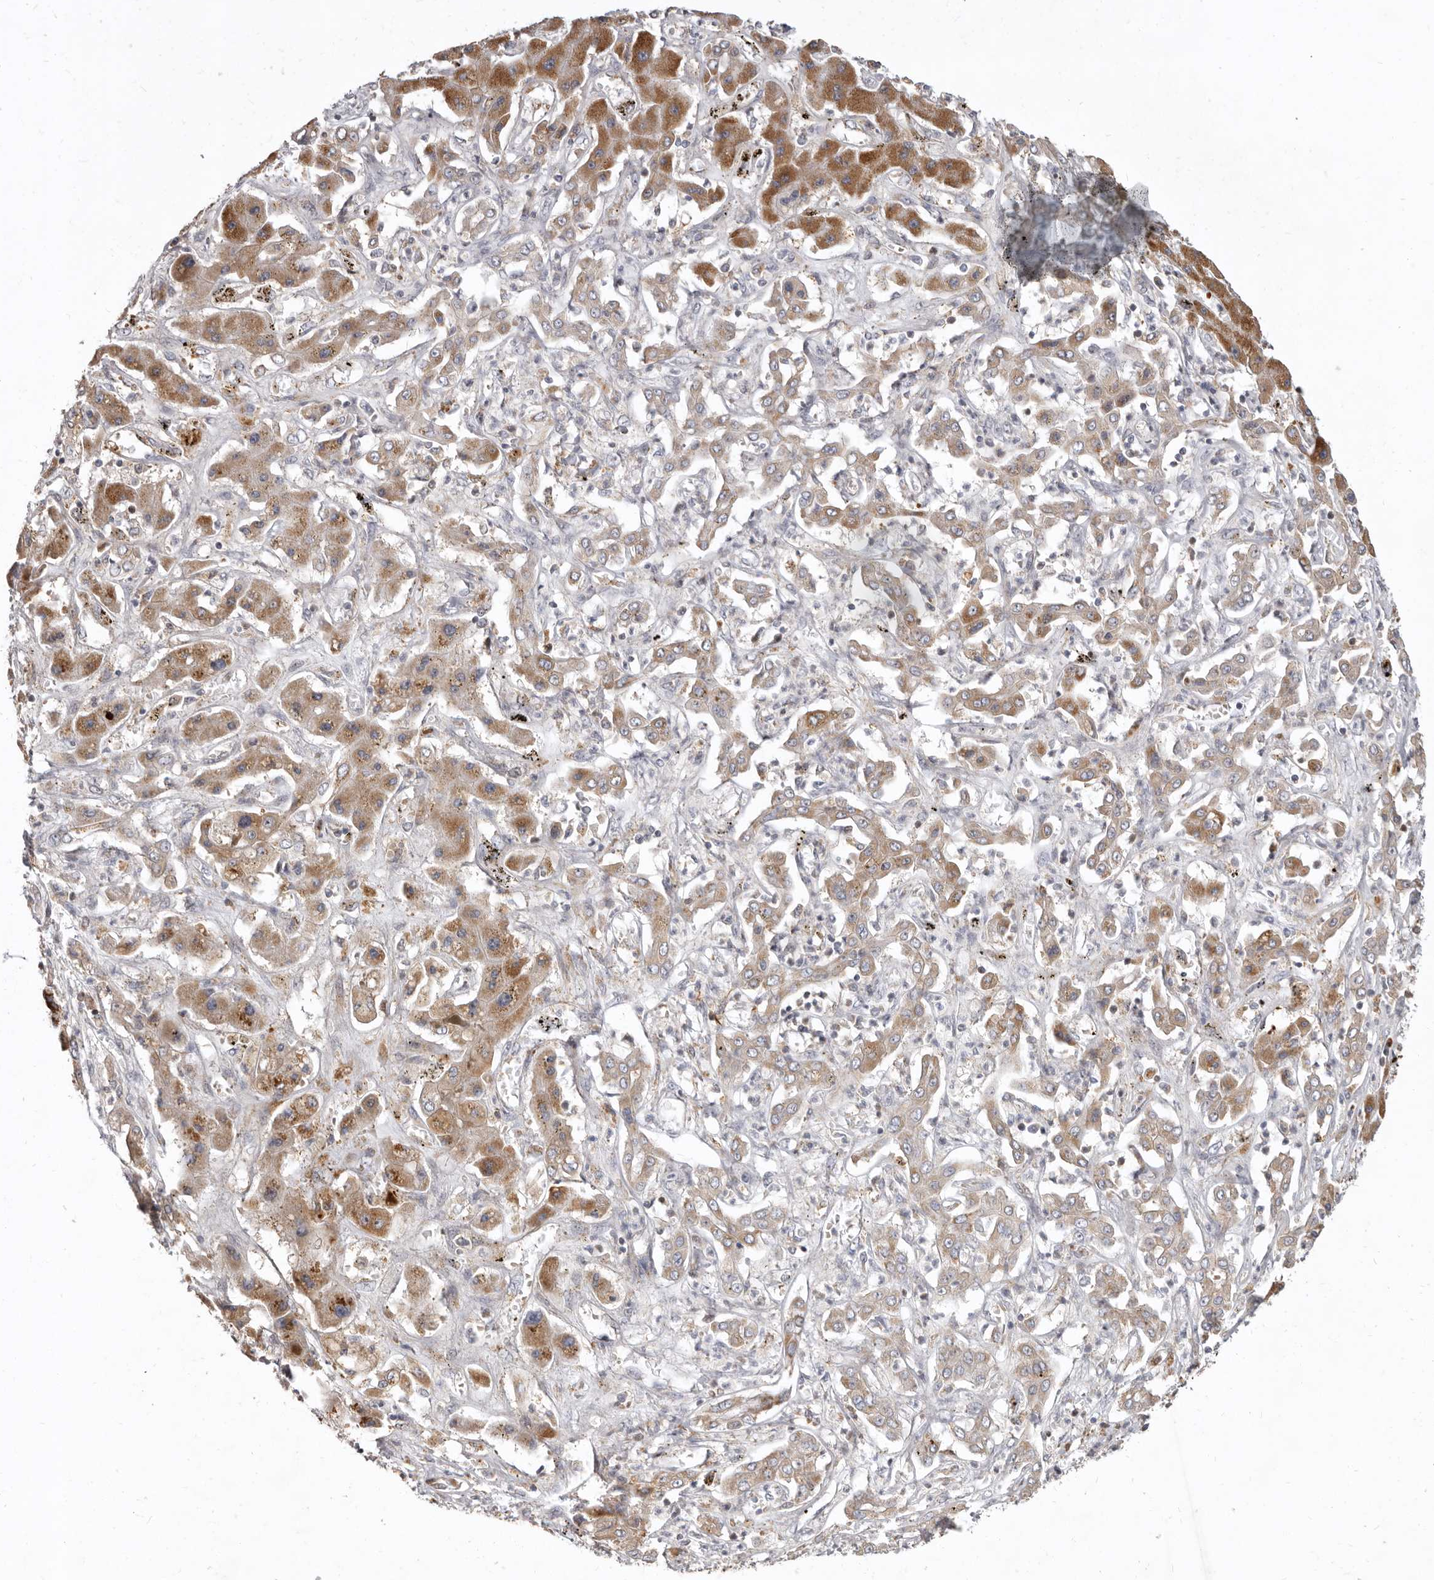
{"staining": {"intensity": "strong", "quantity": "<25%", "location": "cytoplasmic/membranous"}, "tissue": "liver cancer", "cell_type": "Tumor cells", "image_type": "cancer", "snomed": [{"axis": "morphology", "description": "Cholangiocarcinoma"}, {"axis": "topography", "description": "Liver"}], "caption": "Cholangiocarcinoma (liver) stained with a brown dye displays strong cytoplasmic/membranous positive positivity in approximately <25% of tumor cells.", "gene": "SMC4", "patient": {"sex": "male", "age": 67}}